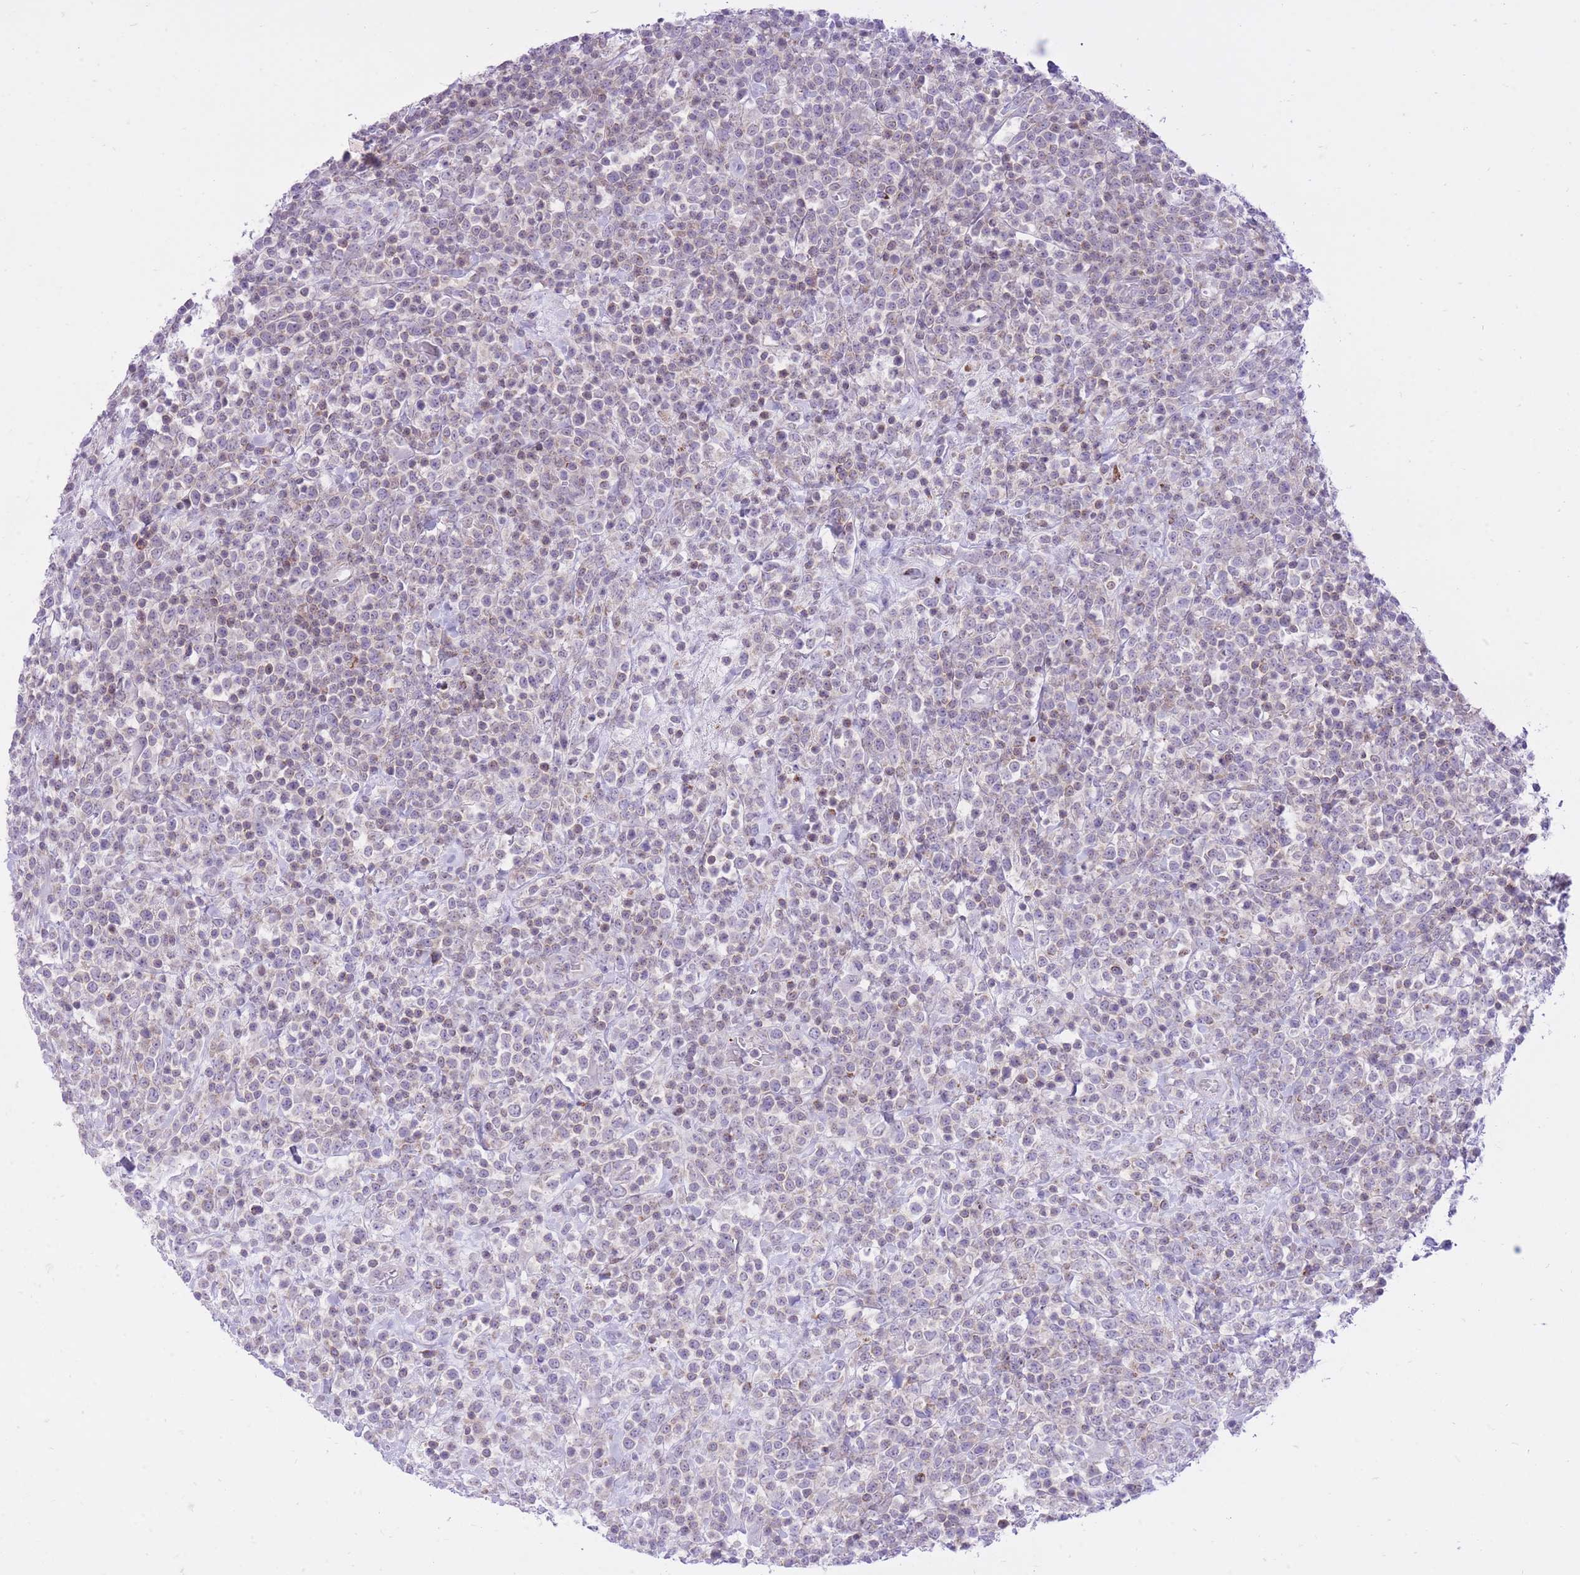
{"staining": {"intensity": "negative", "quantity": "none", "location": "none"}, "tissue": "lymphoma", "cell_type": "Tumor cells", "image_type": "cancer", "snomed": [{"axis": "morphology", "description": "Malignant lymphoma, non-Hodgkin's type, High grade"}, {"axis": "topography", "description": "Colon"}], "caption": "DAB (3,3'-diaminobenzidine) immunohistochemical staining of human lymphoma exhibits no significant expression in tumor cells.", "gene": "DENND2D", "patient": {"sex": "female", "age": 53}}